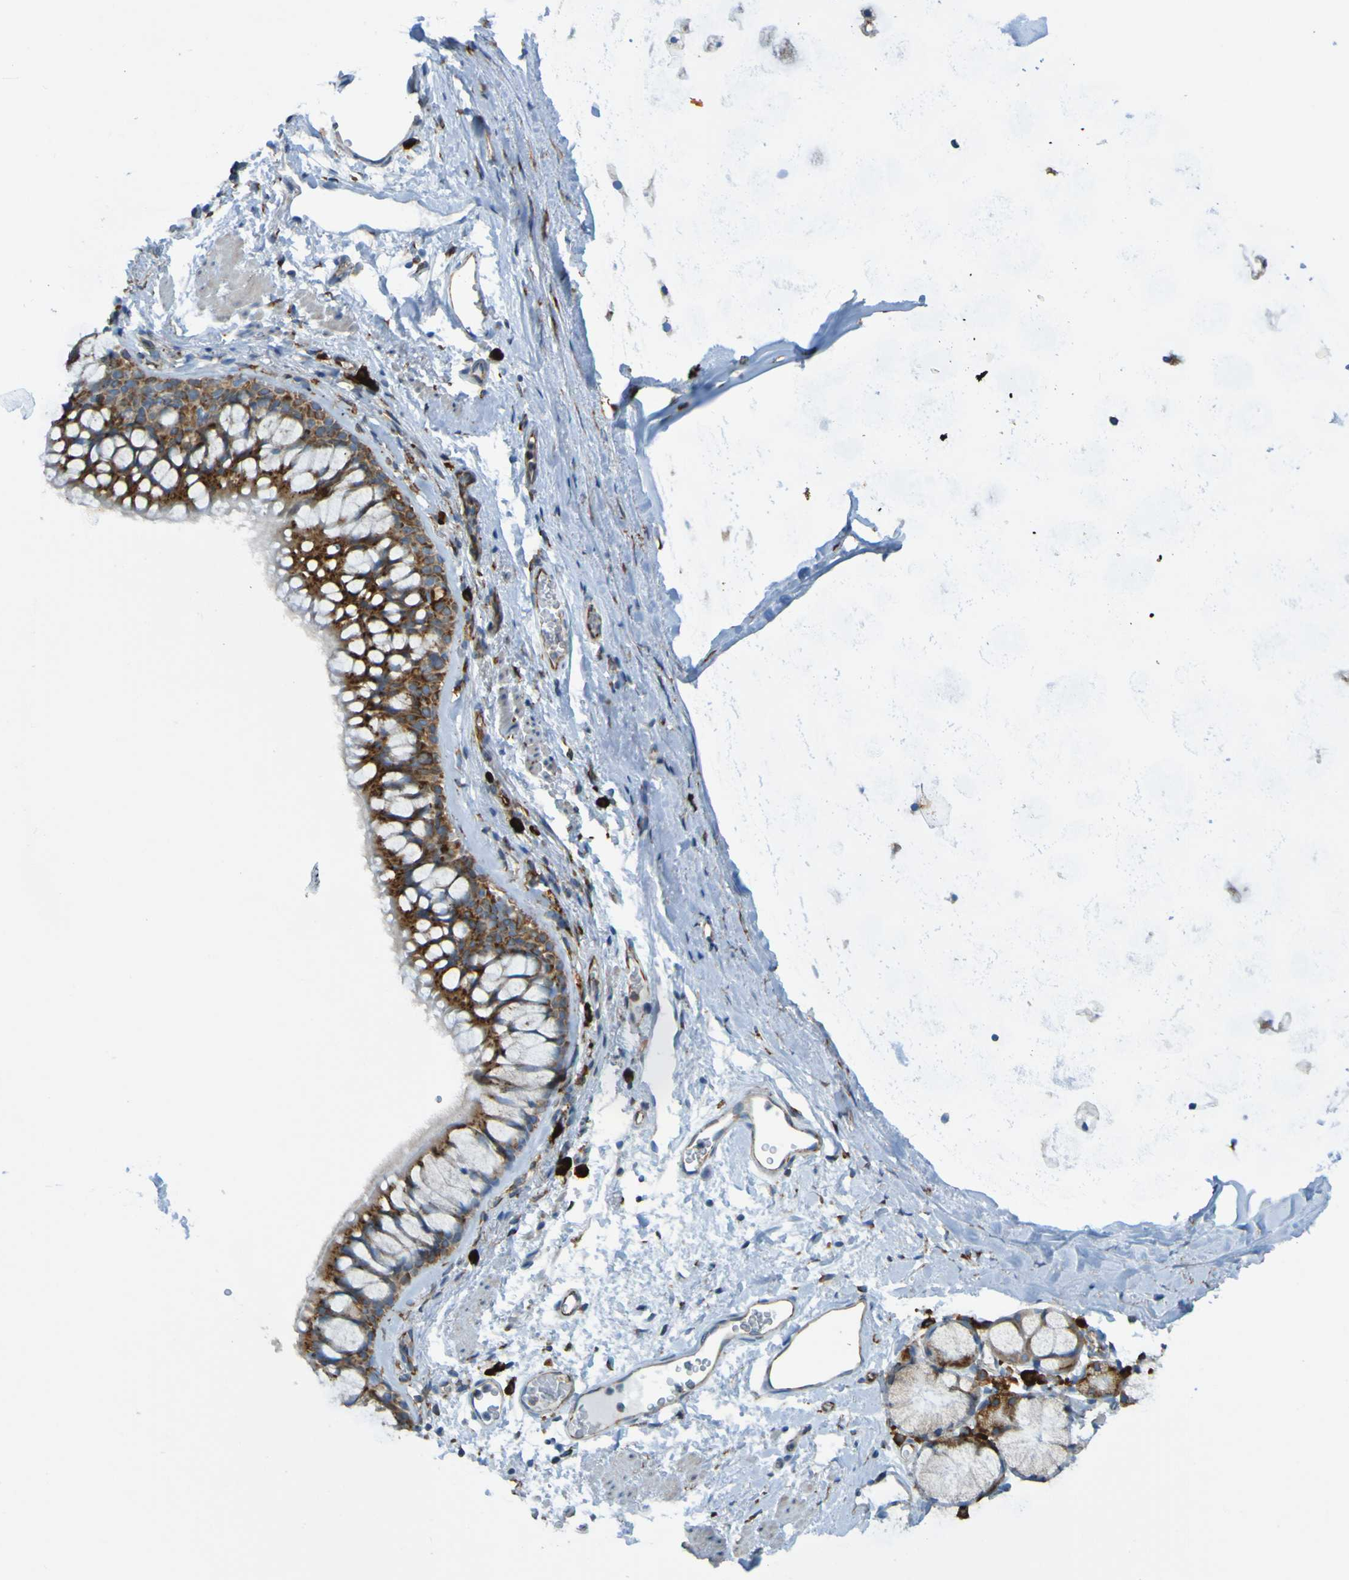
{"staining": {"intensity": "weak", "quantity": ">75%", "location": "cytoplasmic/membranous"}, "tissue": "bronchus", "cell_type": "Respiratory epithelial cells", "image_type": "normal", "snomed": [{"axis": "morphology", "description": "Normal tissue, NOS"}, {"axis": "topography", "description": "Cartilage tissue"}, {"axis": "topography", "description": "Bronchus"}], "caption": "Bronchus stained for a protein (brown) demonstrates weak cytoplasmic/membranous positive expression in about >75% of respiratory epithelial cells.", "gene": "SSR1", "patient": {"sex": "female", "age": 53}}